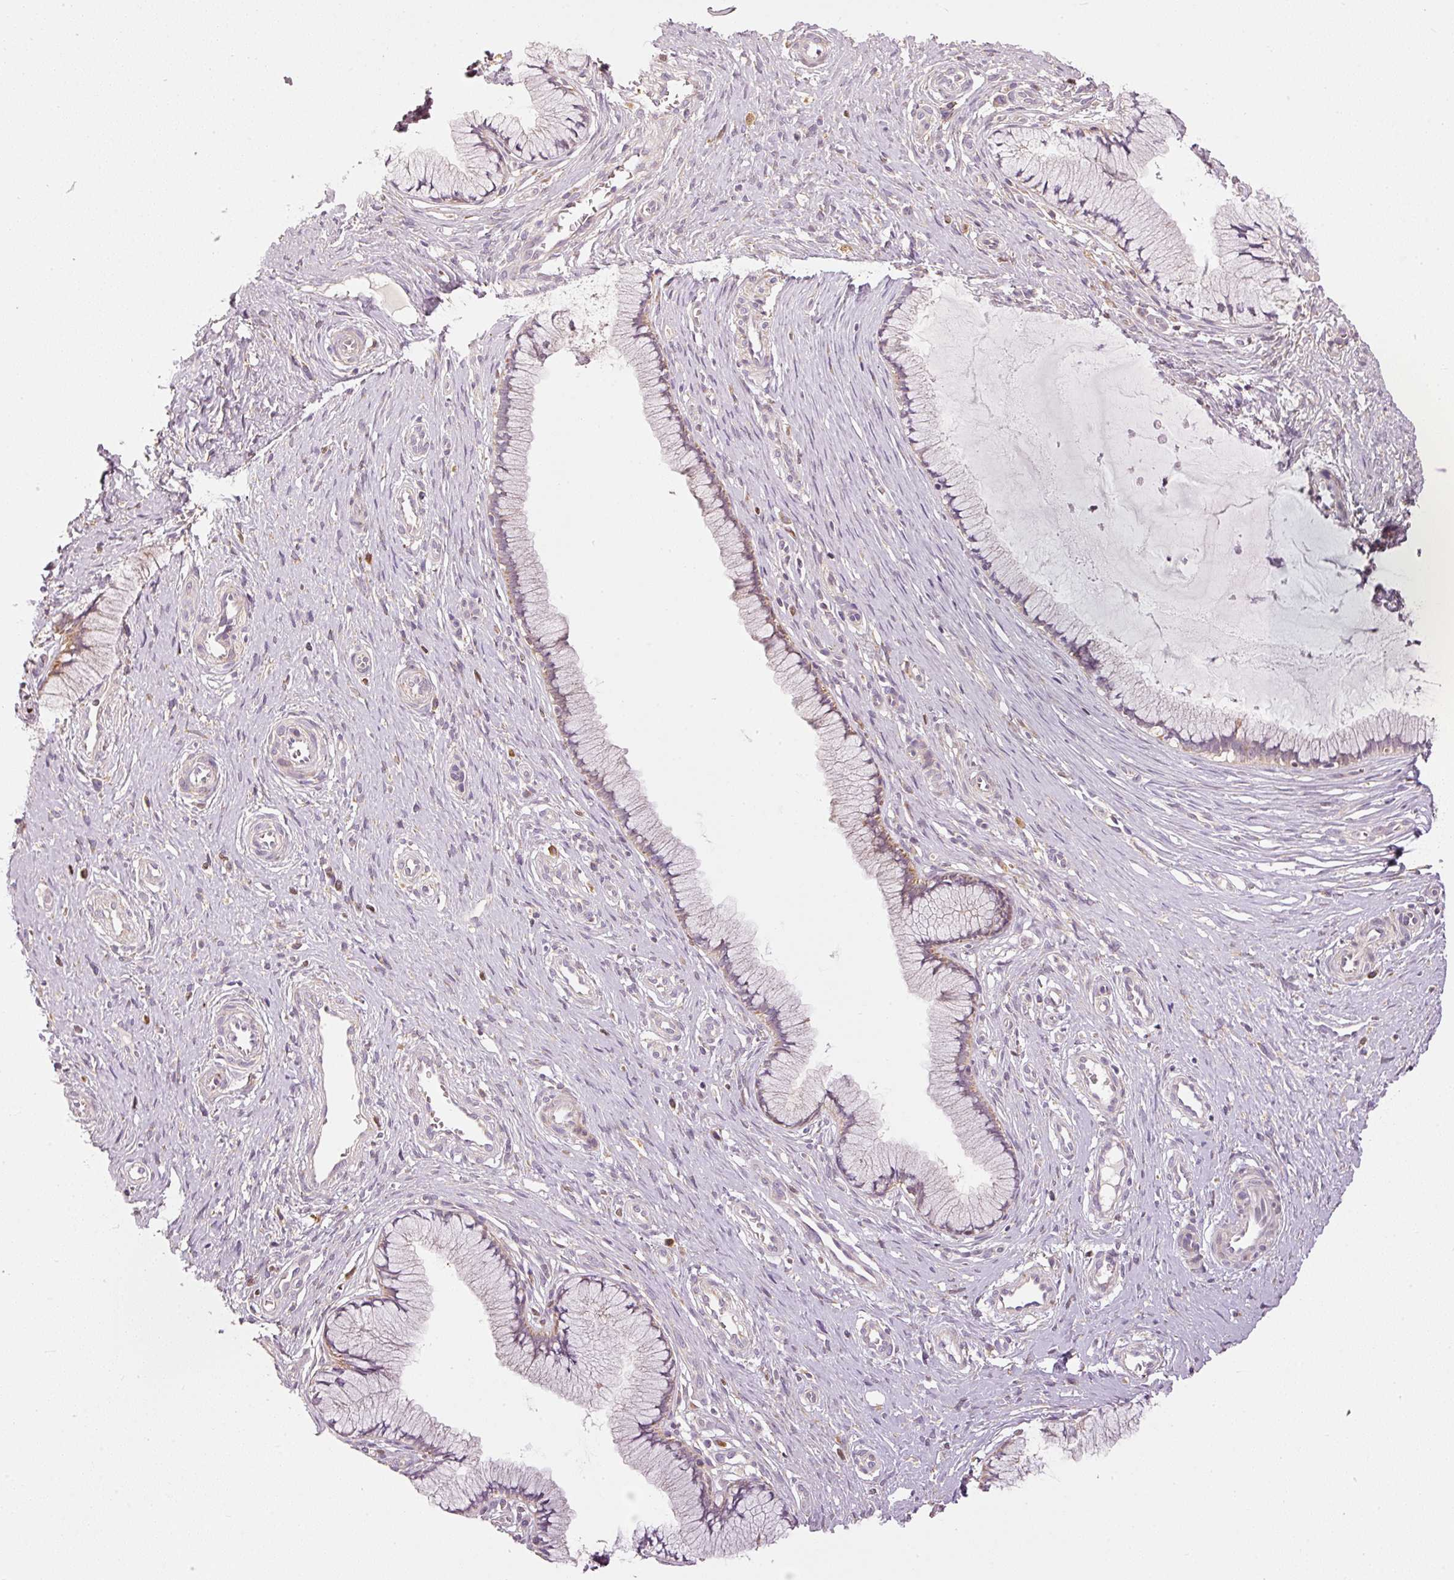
{"staining": {"intensity": "weak", "quantity": "<25%", "location": "cytoplasmic/membranous"}, "tissue": "nasopharynx", "cell_type": "Respiratory epithelial cells", "image_type": "normal", "snomed": [{"axis": "morphology", "description": "Normal tissue, NOS"}, {"axis": "morphology", "description": "Inflammation, NOS"}, {"axis": "topography", "description": "Nasopharynx"}], "caption": "The immunohistochemistry (IHC) photomicrograph has no significant expression in respiratory epithelial cells of nasopharynx.", "gene": "MTHFD1L", "patient": {"sex": "male", "age": 54}}